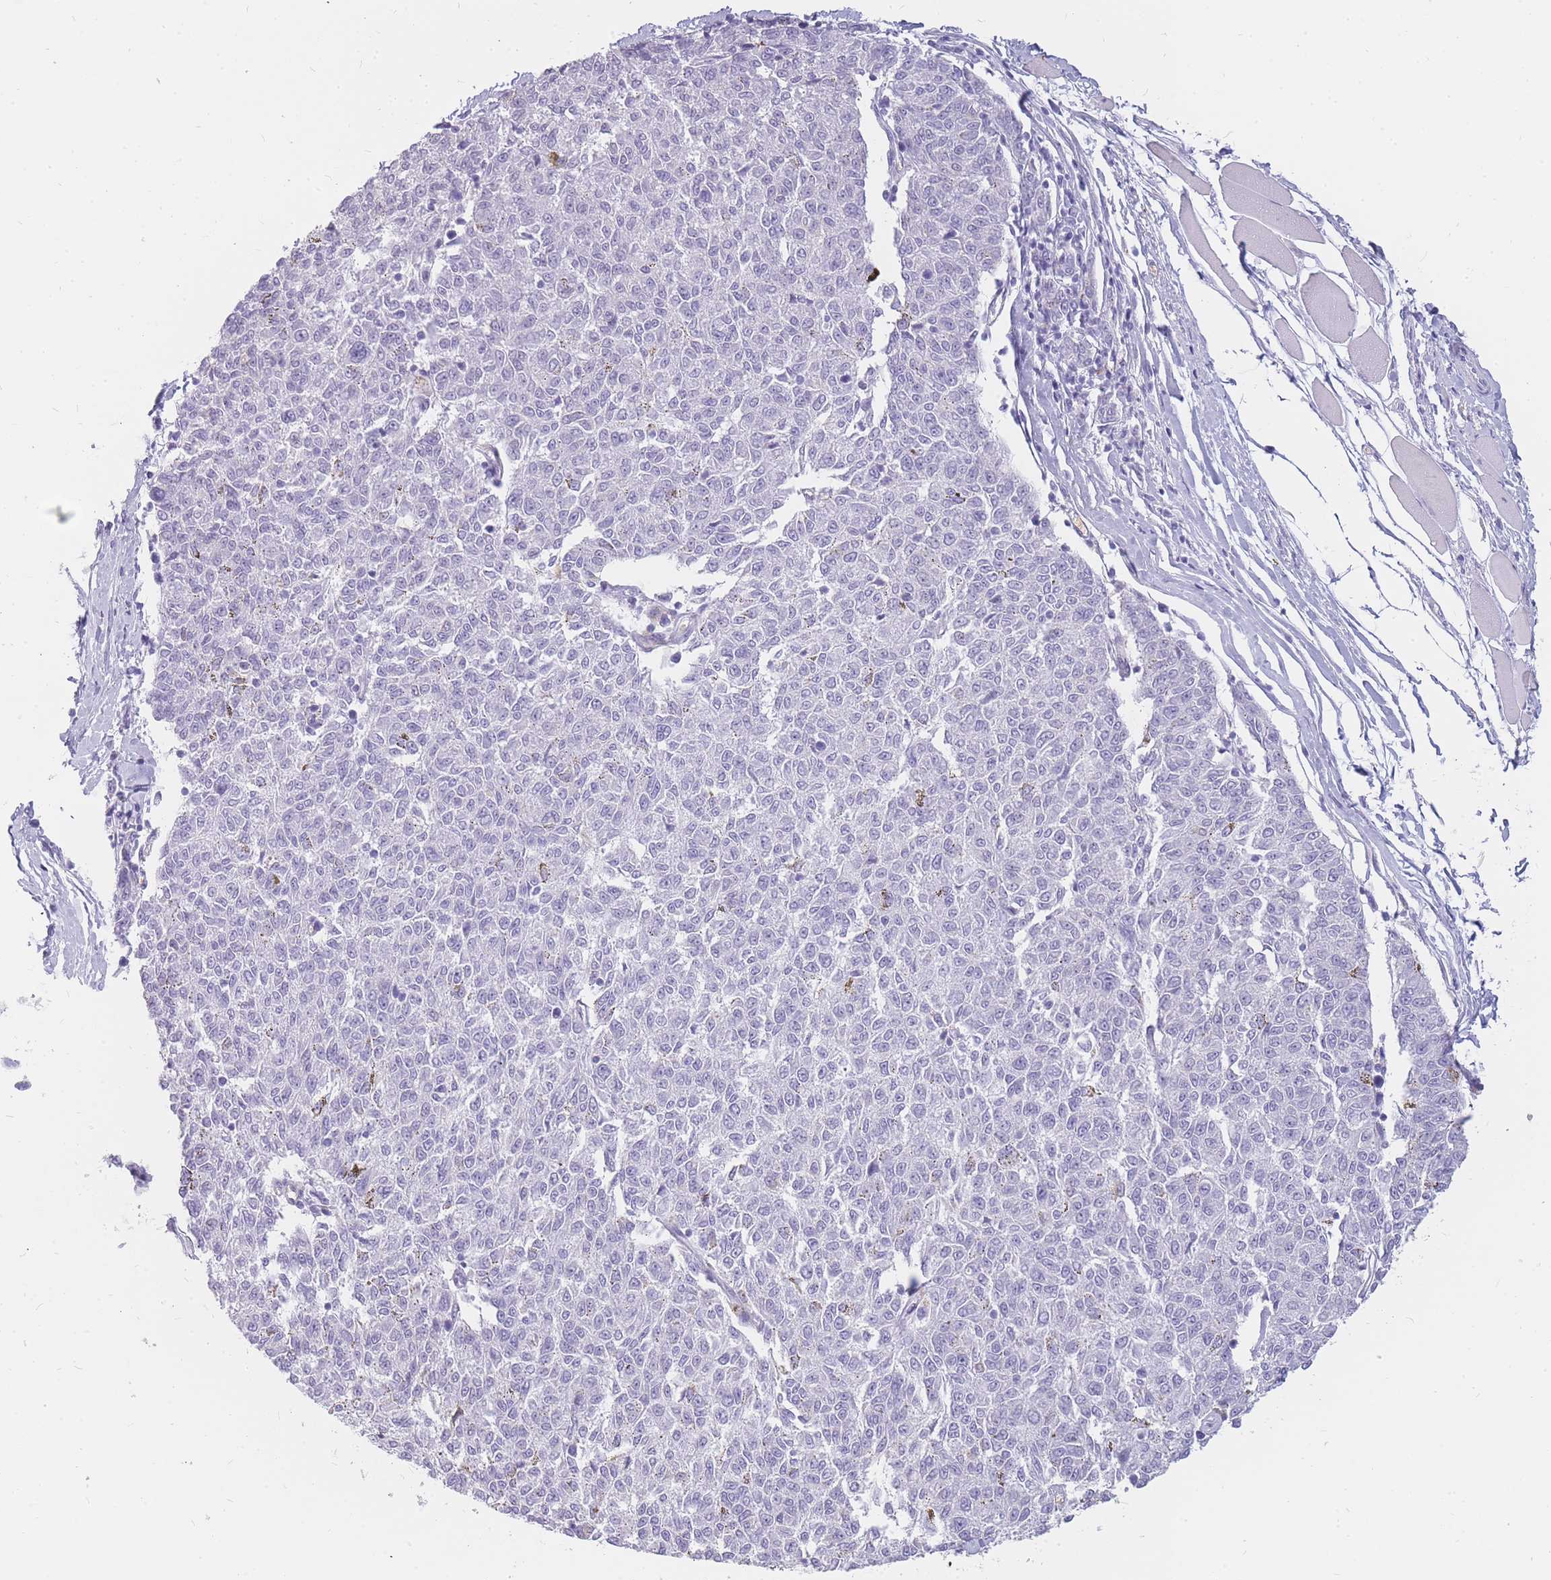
{"staining": {"intensity": "negative", "quantity": "none", "location": "none"}, "tissue": "melanoma", "cell_type": "Tumor cells", "image_type": "cancer", "snomed": [{"axis": "morphology", "description": "Malignant melanoma, NOS"}, {"axis": "topography", "description": "Skin"}], "caption": "This is an immunohistochemistry photomicrograph of melanoma. There is no expression in tumor cells.", "gene": "INS", "patient": {"sex": "female", "age": 72}}